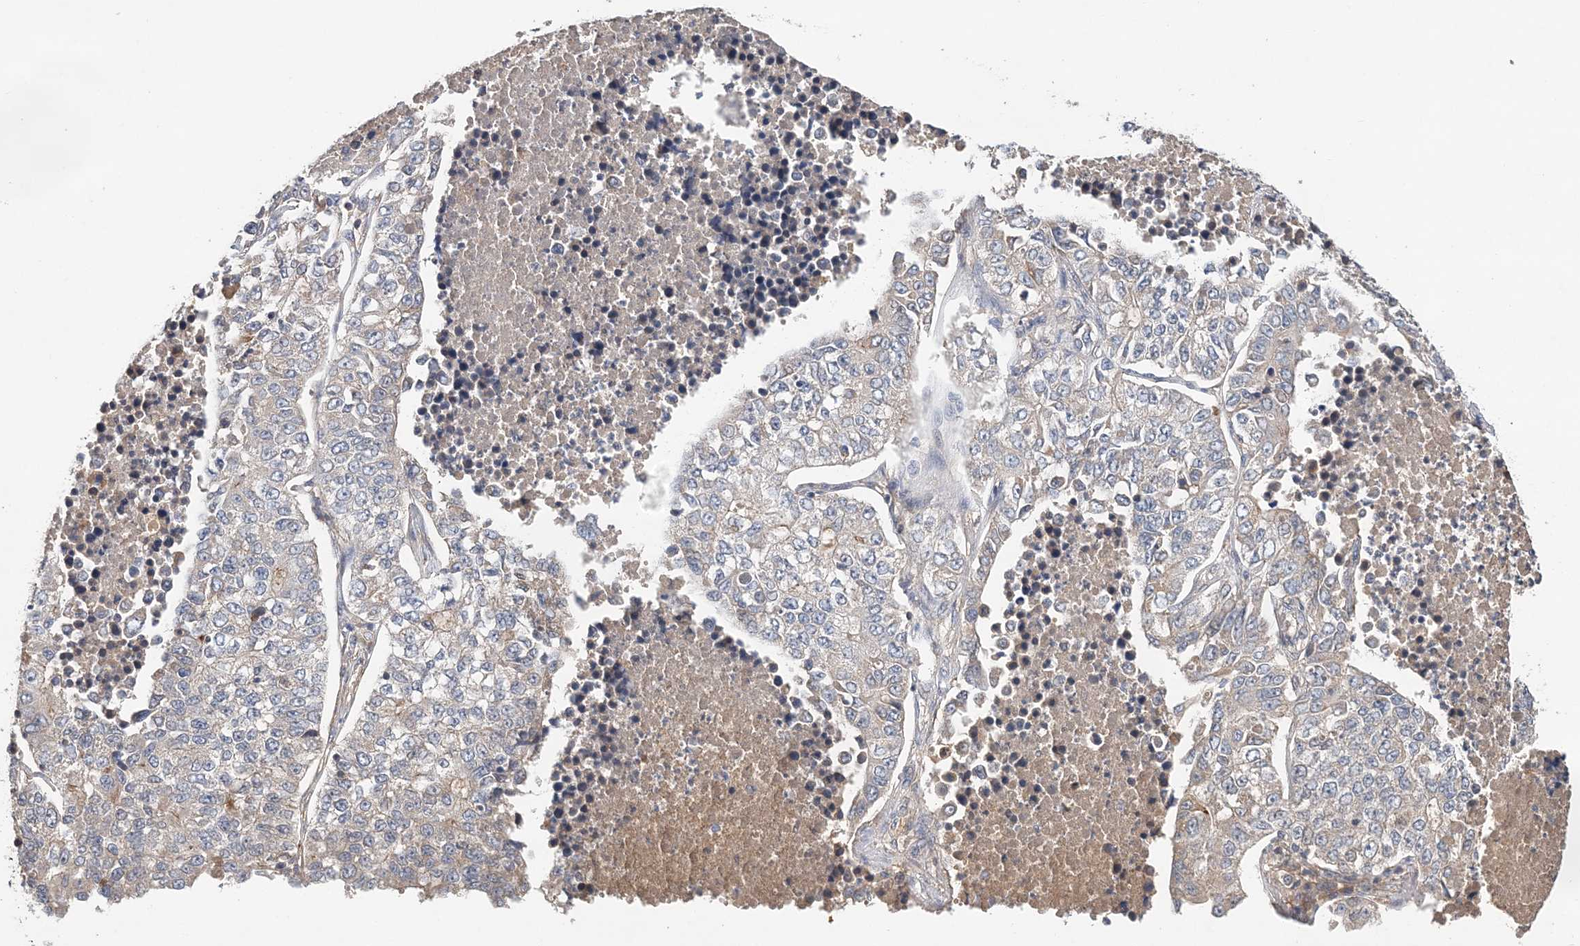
{"staining": {"intensity": "negative", "quantity": "none", "location": "none"}, "tissue": "lung cancer", "cell_type": "Tumor cells", "image_type": "cancer", "snomed": [{"axis": "morphology", "description": "Adenocarcinoma, NOS"}, {"axis": "topography", "description": "Lung"}], "caption": "Tumor cells show no significant staining in lung cancer.", "gene": "SYCP3", "patient": {"sex": "male", "age": 49}}